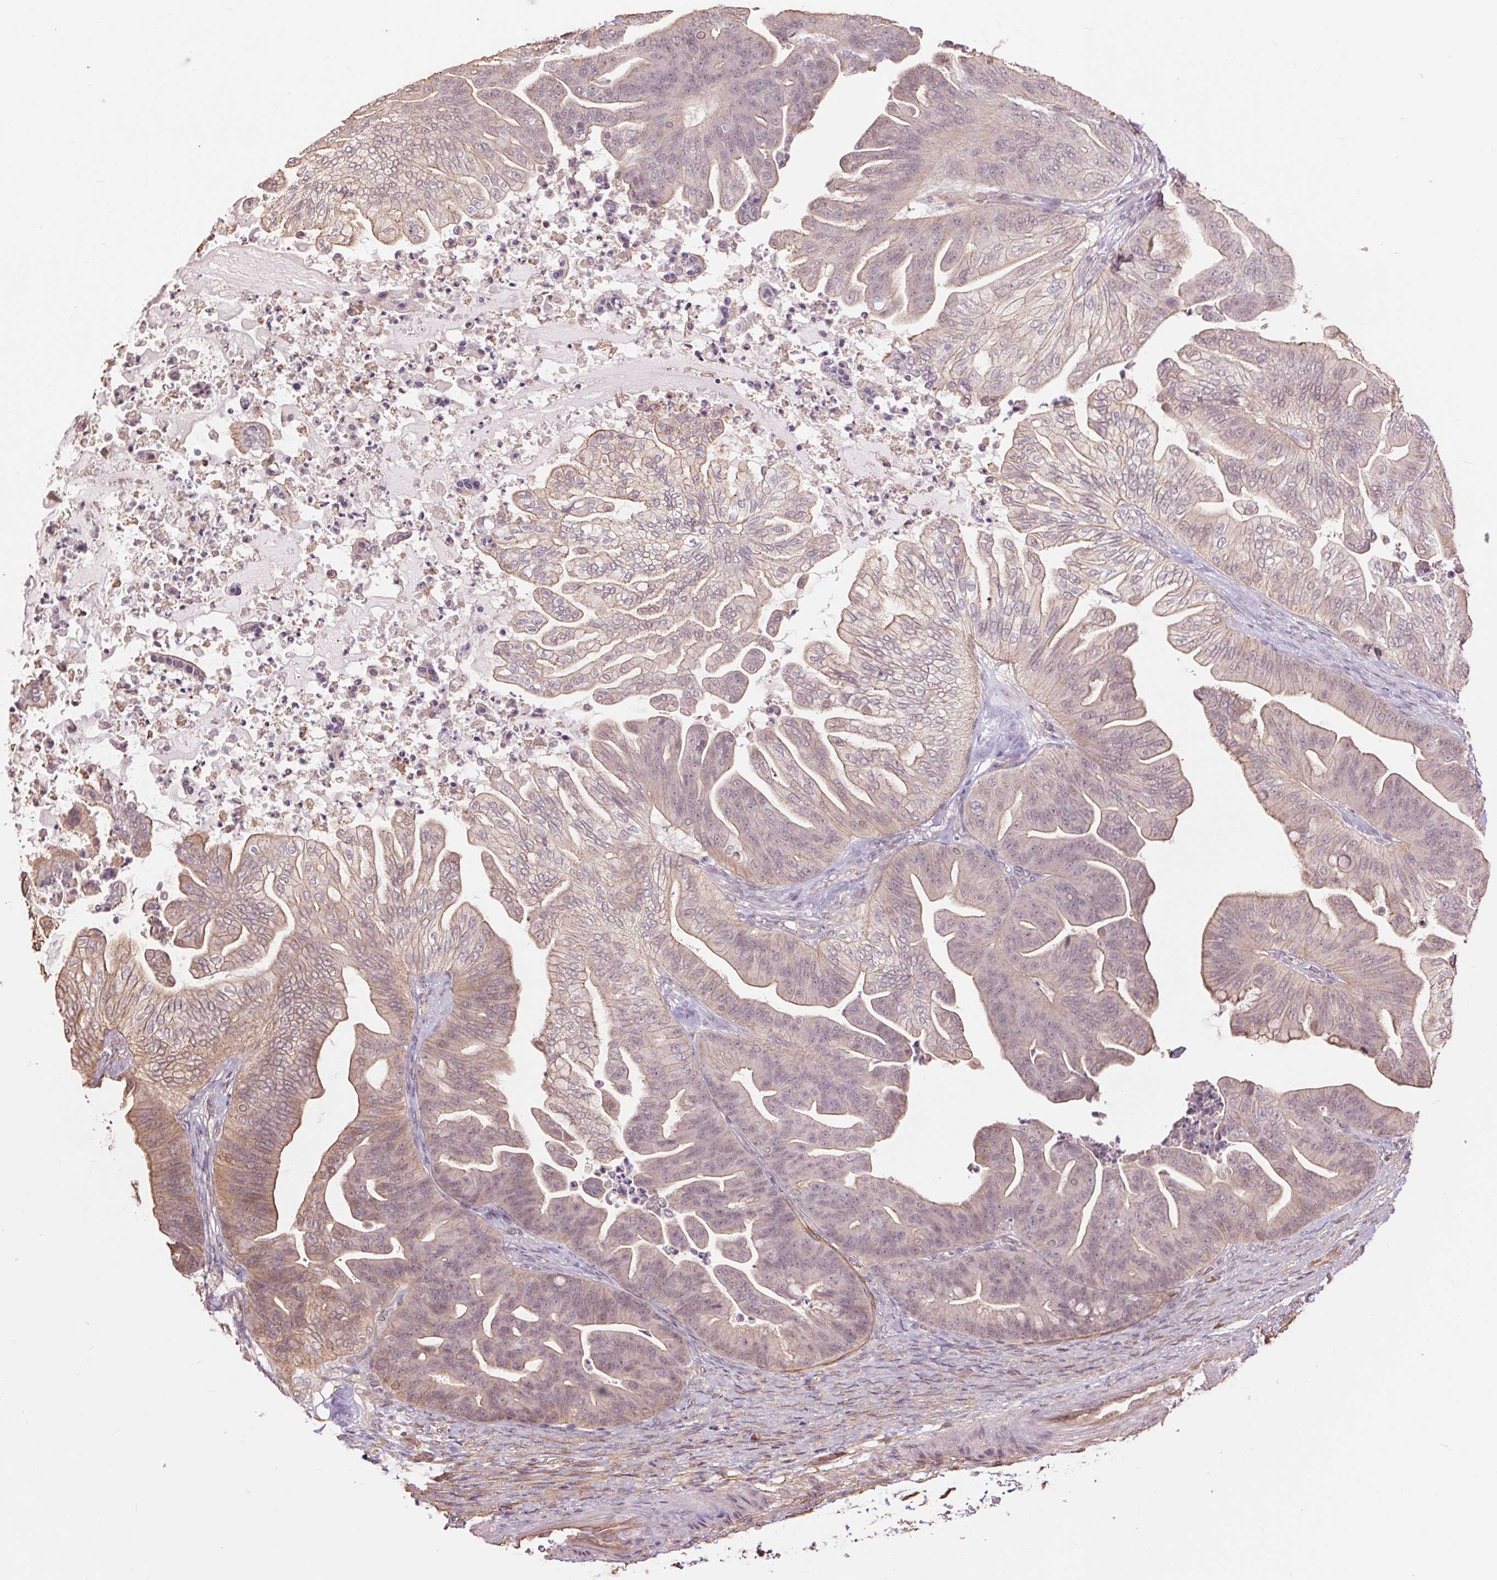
{"staining": {"intensity": "weak", "quantity": "25%-75%", "location": "cytoplasmic/membranous"}, "tissue": "ovarian cancer", "cell_type": "Tumor cells", "image_type": "cancer", "snomed": [{"axis": "morphology", "description": "Cystadenocarcinoma, mucinous, NOS"}, {"axis": "topography", "description": "Ovary"}], "caption": "Human mucinous cystadenocarcinoma (ovarian) stained with a protein marker exhibits weak staining in tumor cells.", "gene": "PALM", "patient": {"sex": "female", "age": 67}}